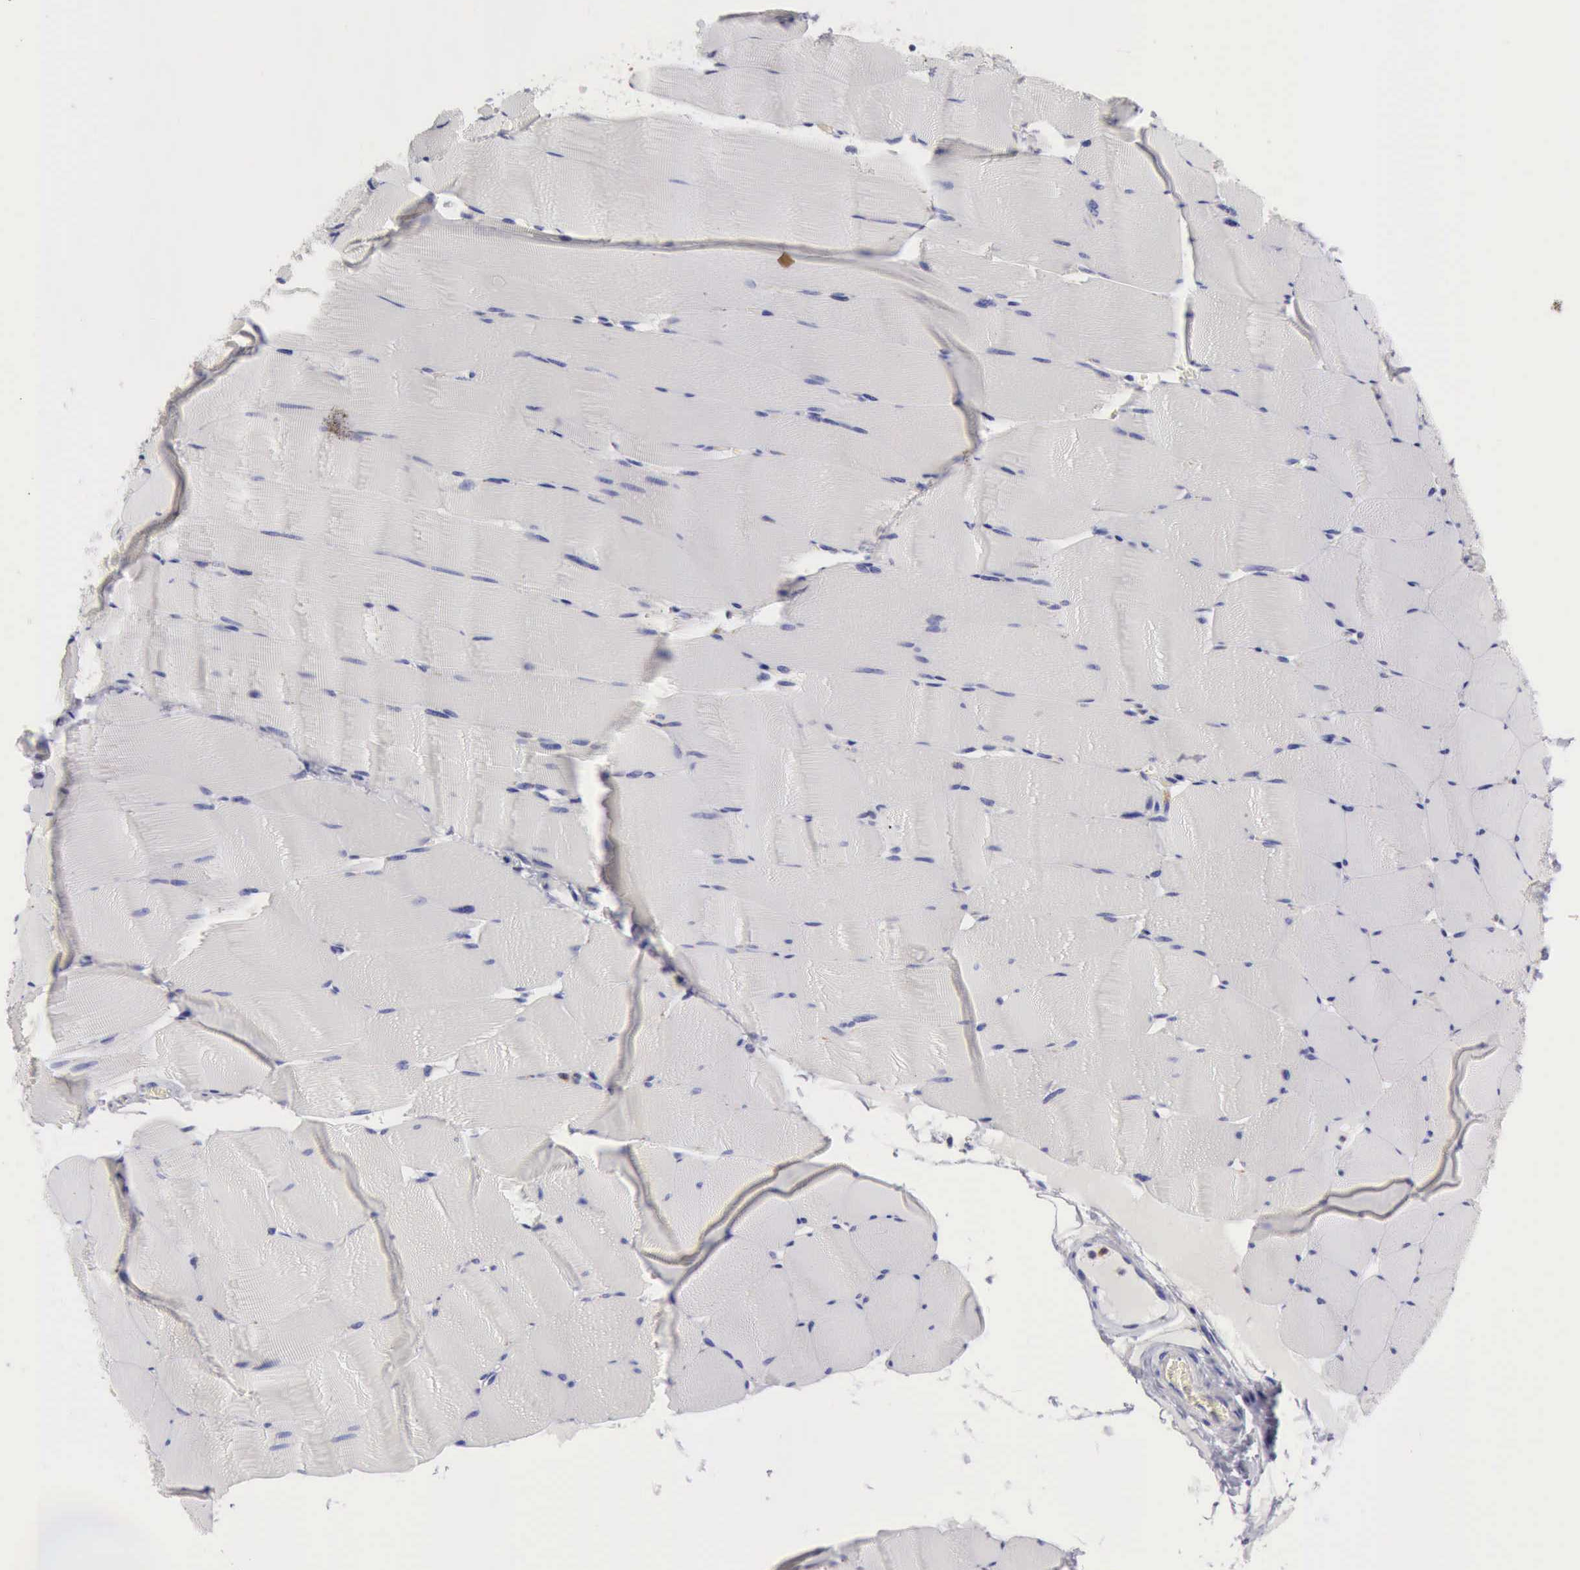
{"staining": {"intensity": "negative", "quantity": "none", "location": "none"}, "tissue": "skeletal muscle", "cell_type": "Myocytes", "image_type": "normal", "snomed": [{"axis": "morphology", "description": "Normal tissue, NOS"}, {"axis": "topography", "description": "Skeletal muscle"}], "caption": "Protein analysis of benign skeletal muscle shows no significant staining in myocytes.", "gene": "CTSS", "patient": {"sex": "male", "age": 62}}